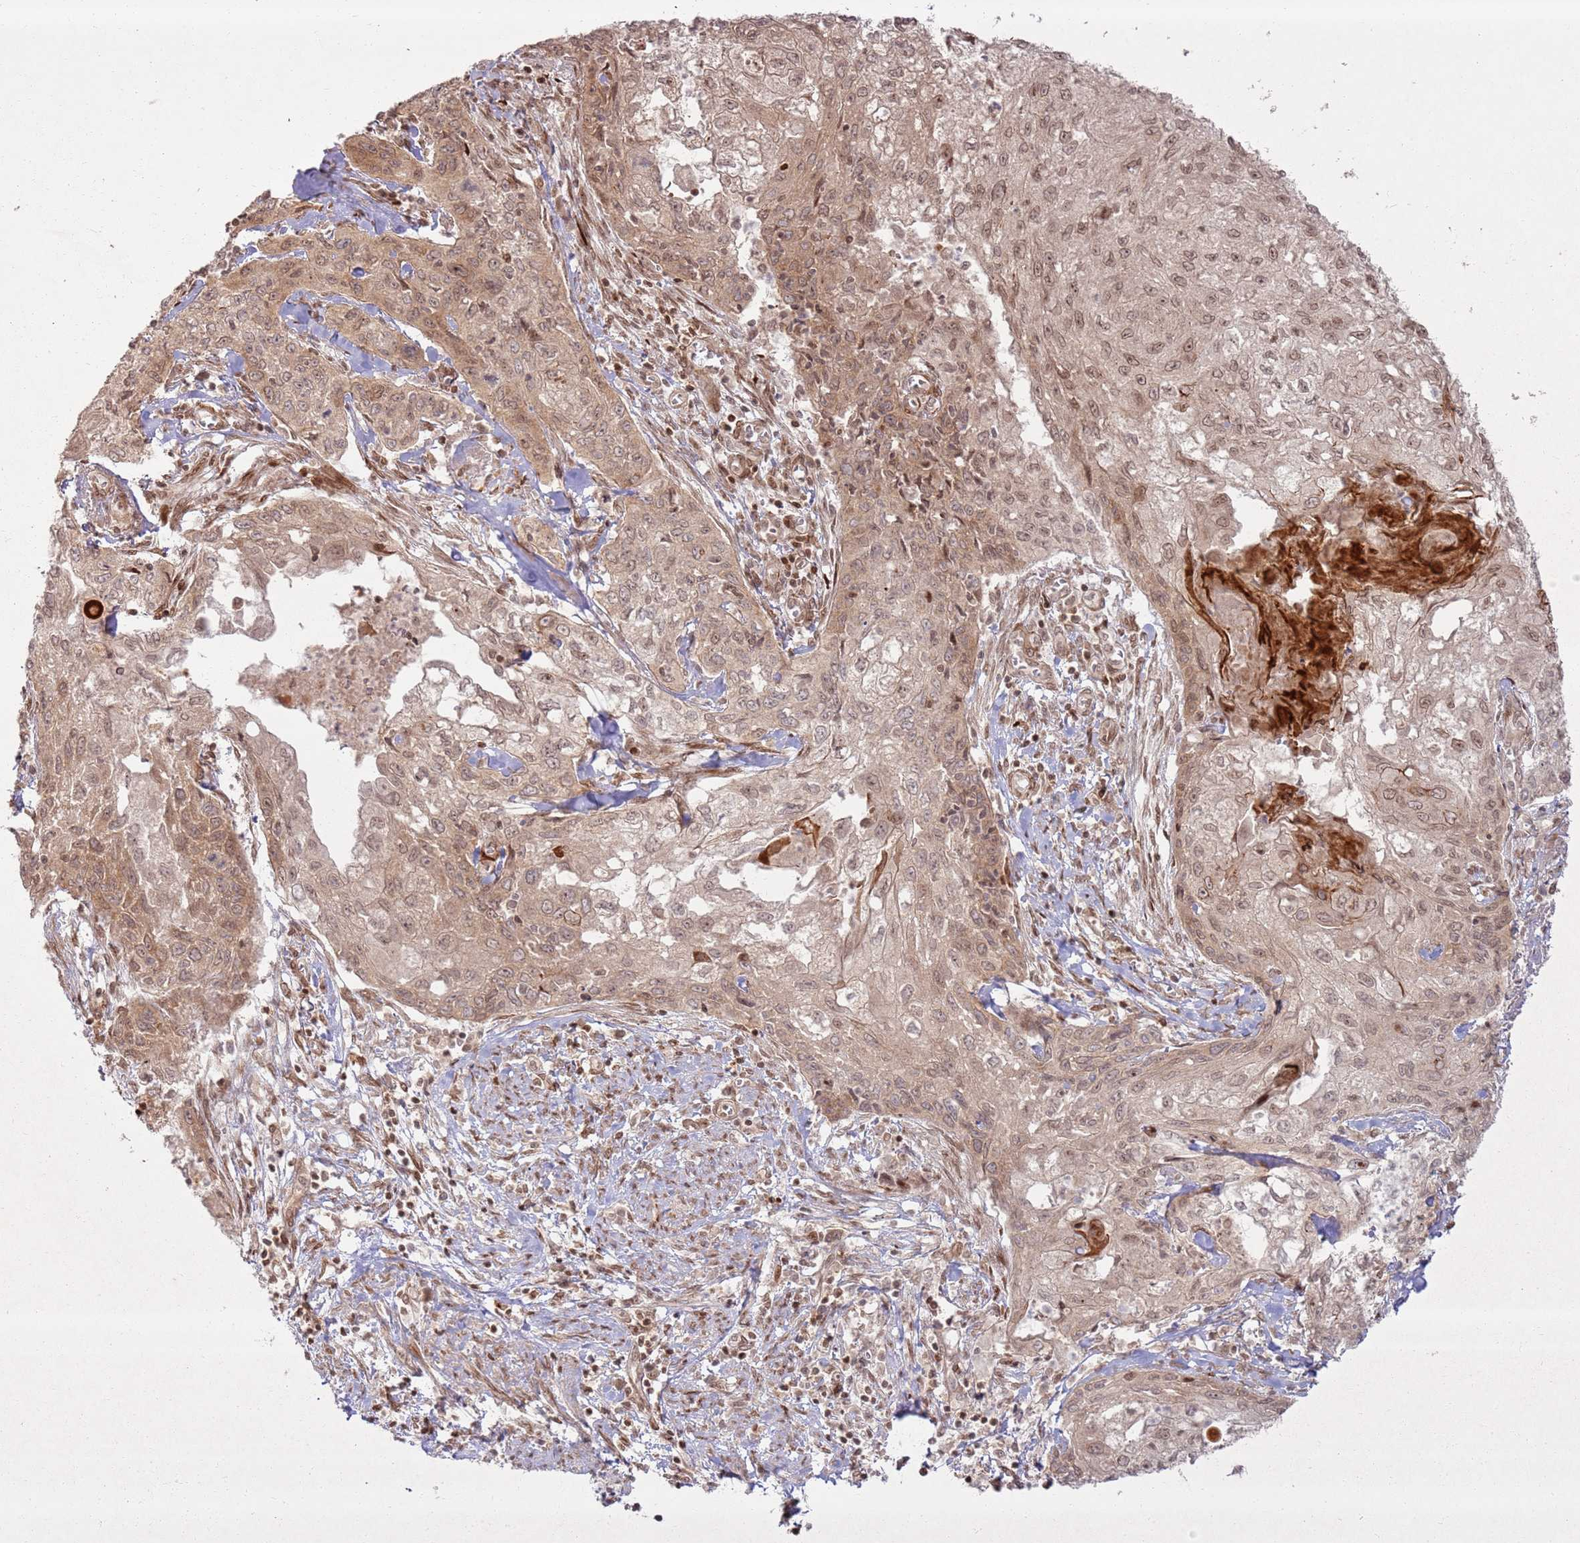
{"staining": {"intensity": "moderate", "quantity": ">75%", "location": "nuclear"}, "tissue": "cervical cancer", "cell_type": "Tumor cells", "image_type": "cancer", "snomed": [{"axis": "morphology", "description": "Squamous cell carcinoma, NOS"}, {"axis": "topography", "description": "Cervix"}], "caption": "Moderate nuclear expression is appreciated in approximately >75% of tumor cells in cervical cancer (squamous cell carcinoma).", "gene": "KLHL36", "patient": {"sex": "female", "age": 67}}